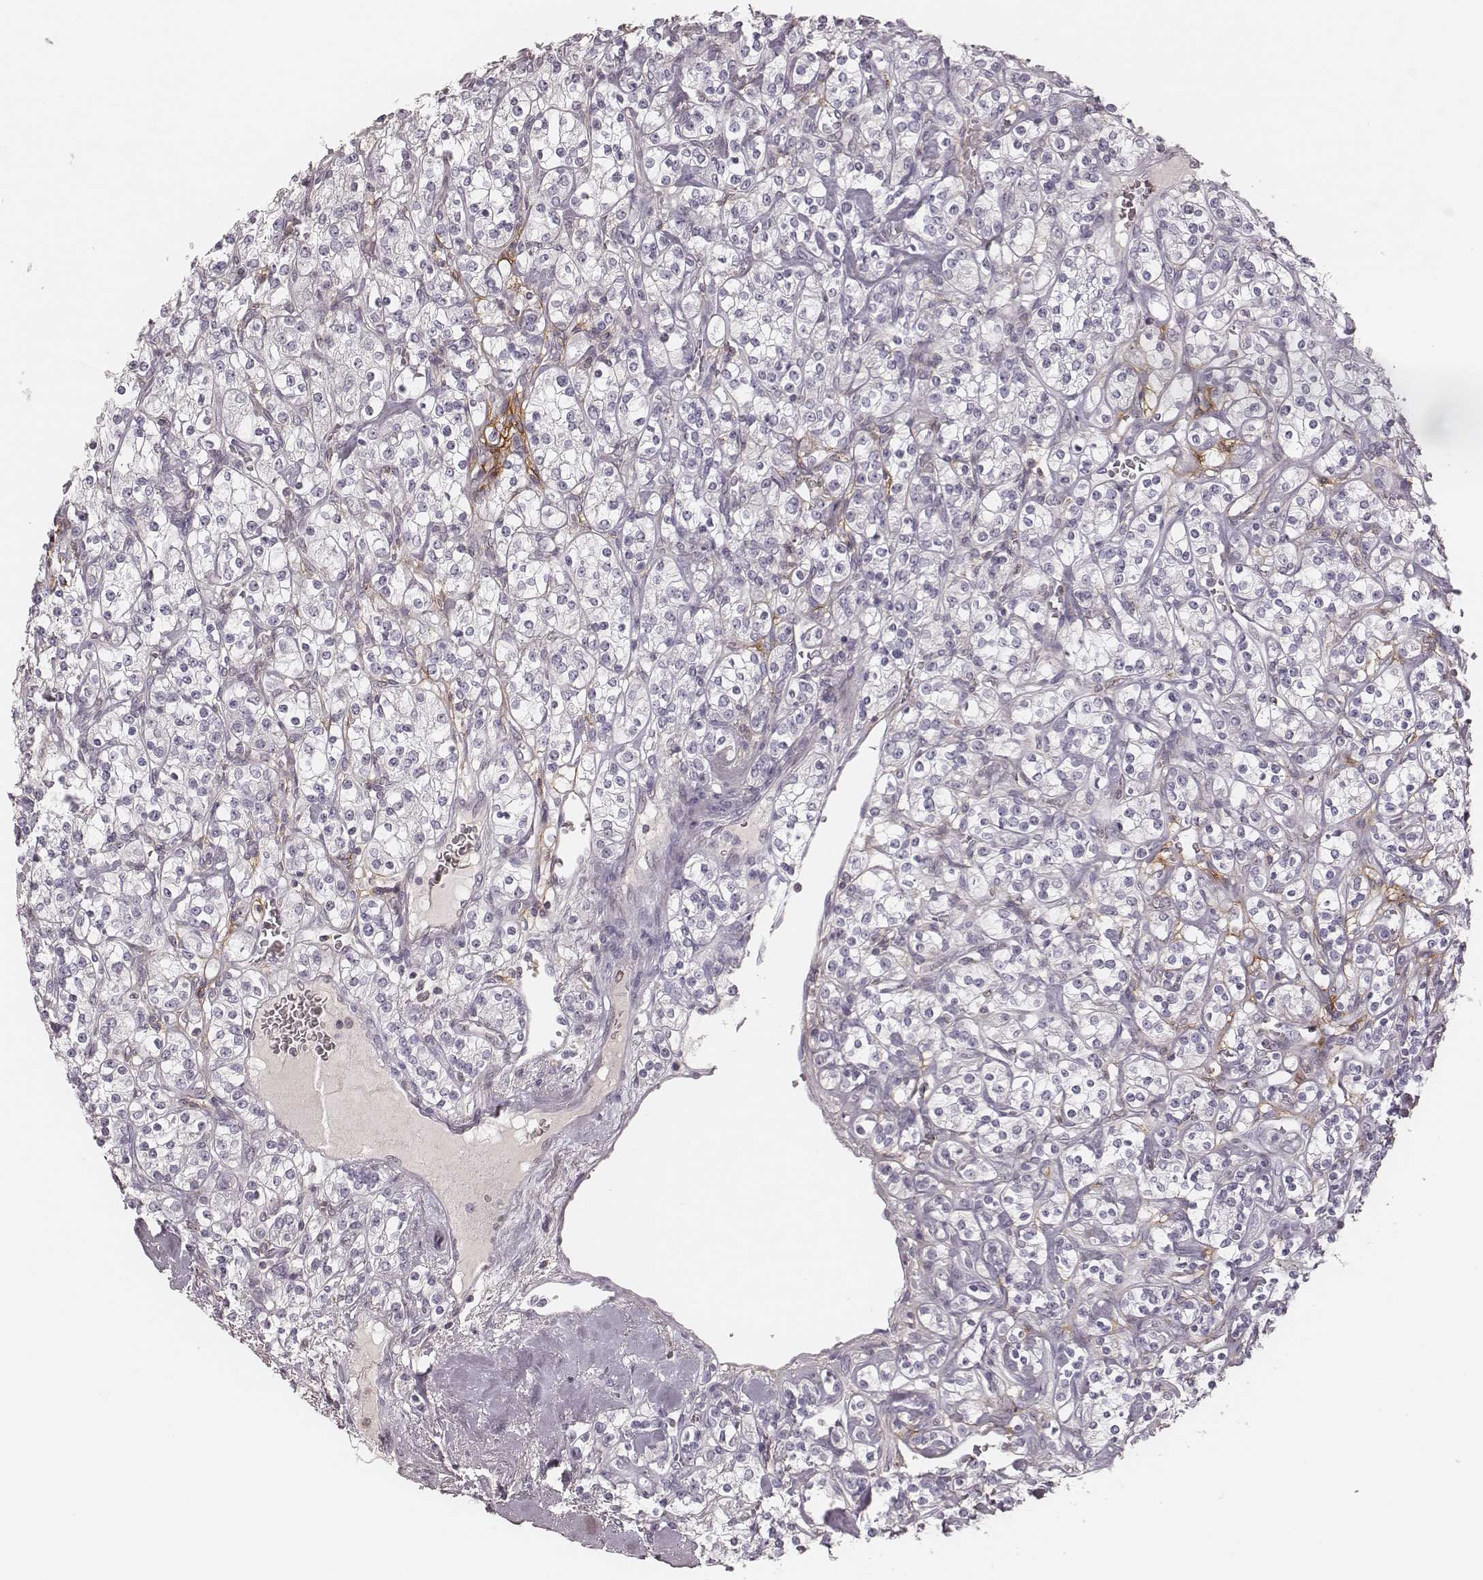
{"staining": {"intensity": "negative", "quantity": "none", "location": "none"}, "tissue": "renal cancer", "cell_type": "Tumor cells", "image_type": "cancer", "snomed": [{"axis": "morphology", "description": "Adenocarcinoma, NOS"}, {"axis": "topography", "description": "Kidney"}], "caption": "There is no significant staining in tumor cells of renal adenocarcinoma.", "gene": "MSX1", "patient": {"sex": "male", "age": 77}}